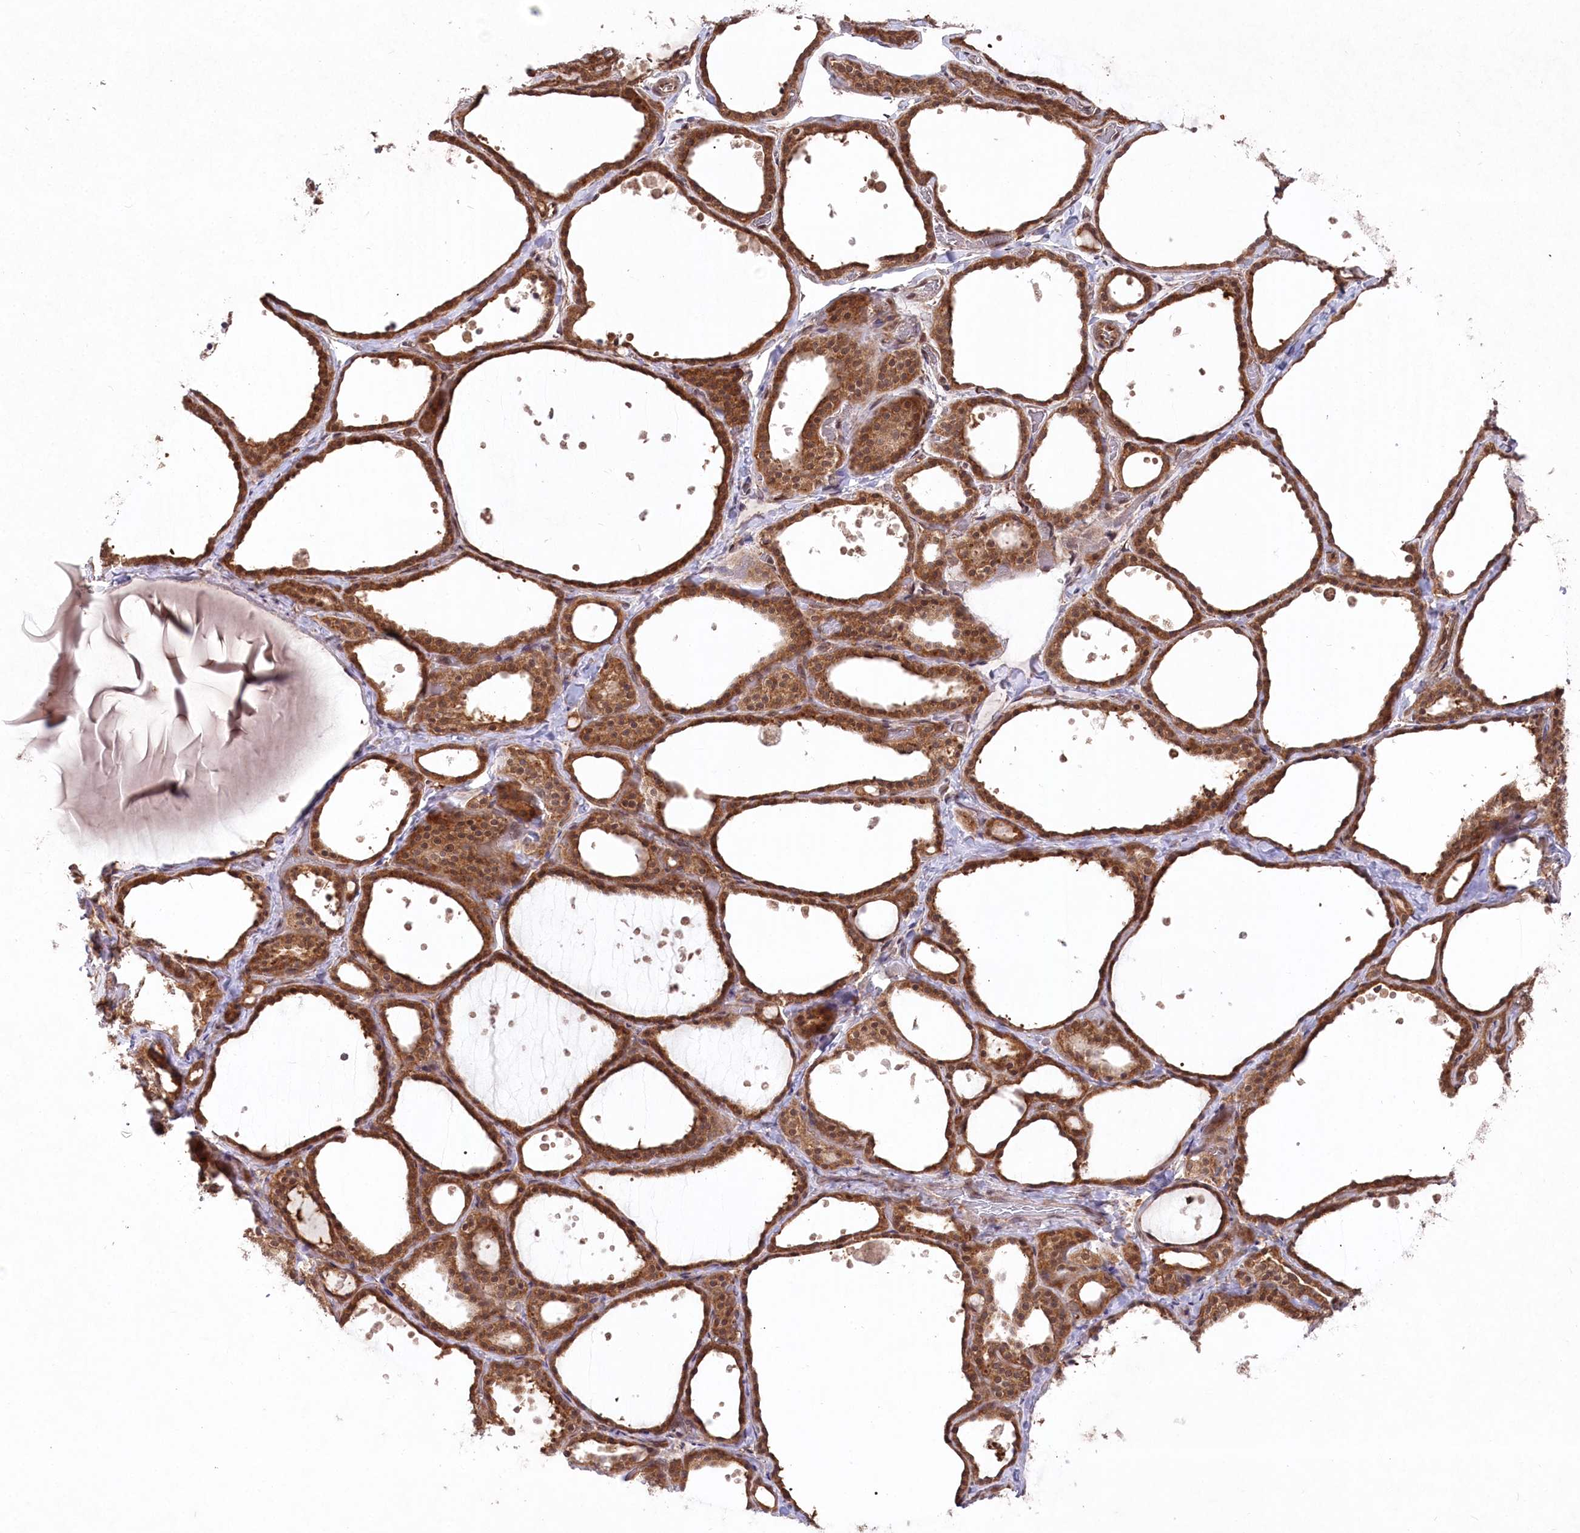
{"staining": {"intensity": "moderate", "quantity": ">75%", "location": "cytoplasmic/membranous,nuclear"}, "tissue": "thyroid gland", "cell_type": "Glandular cells", "image_type": "normal", "snomed": [{"axis": "morphology", "description": "Normal tissue, NOS"}, {"axis": "topography", "description": "Thyroid gland"}], "caption": "An IHC micrograph of benign tissue is shown. Protein staining in brown highlights moderate cytoplasmic/membranous,nuclear positivity in thyroid gland within glandular cells.", "gene": "PSMA1", "patient": {"sex": "female", "age": 44}}